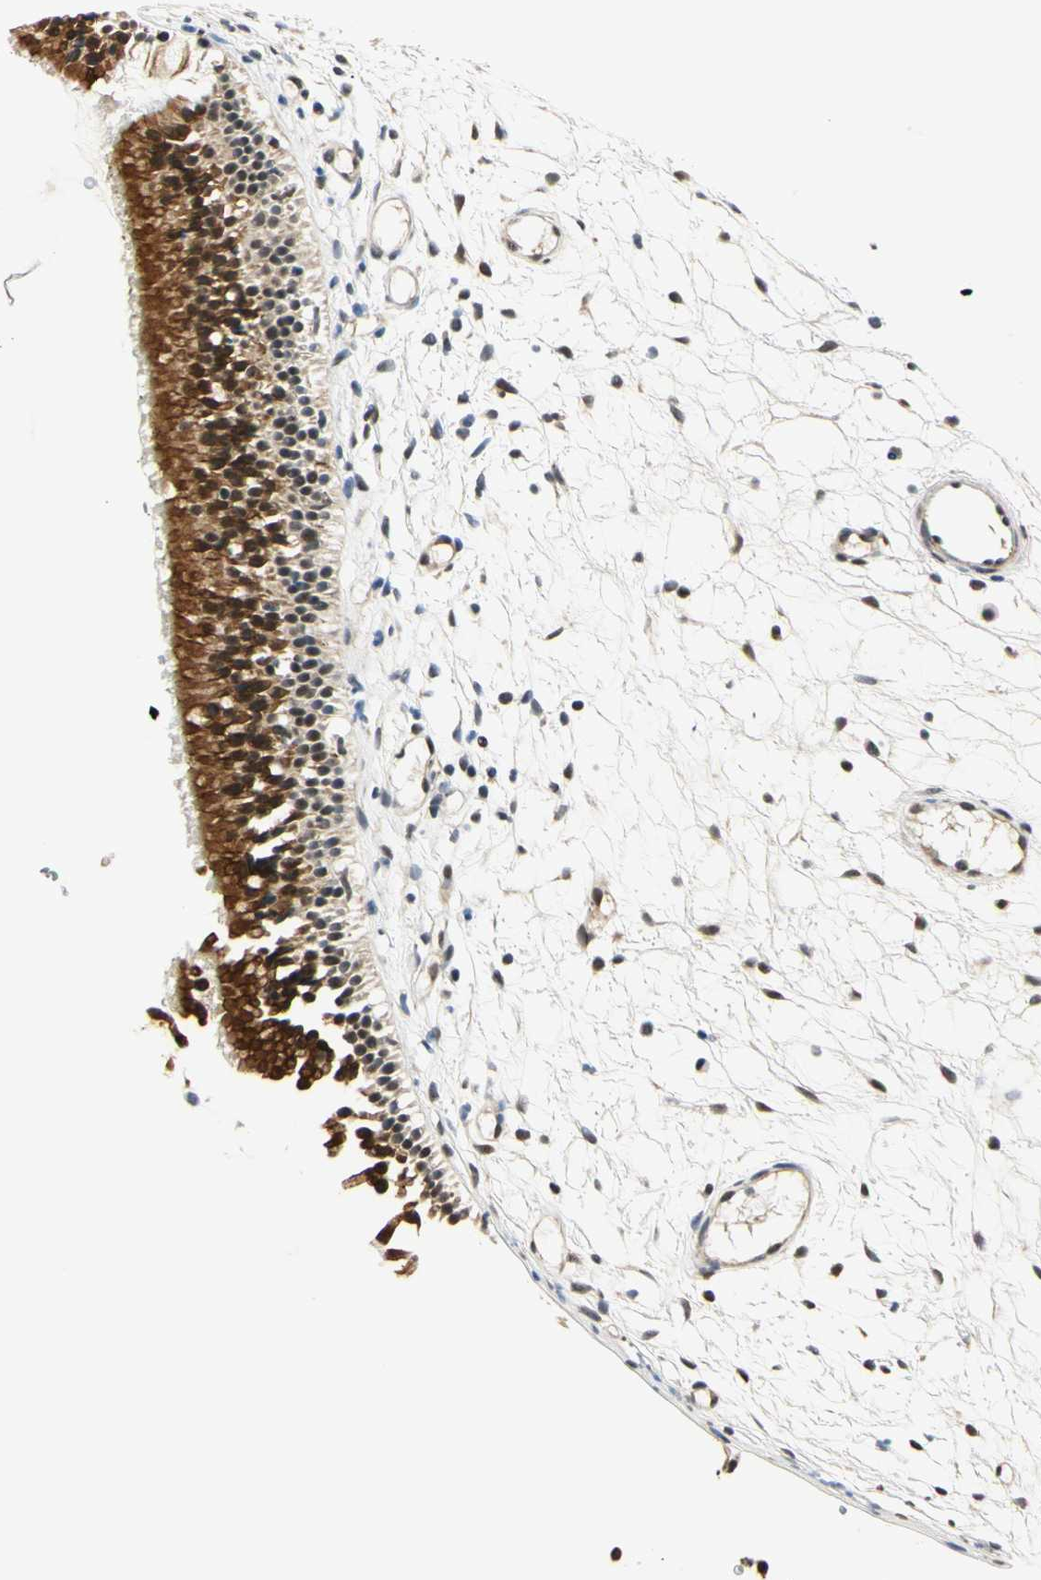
{"staining": {"intensity": "strong", "quantity": ">75%", "location": "cytoplasmic/membranous"}, "tissue": "nasopharynx", "cell_type": "Respiratory epithelial cells", "image_type": "normal", "snomed": [{"axis": "morphology", "description": "Normal tissue, NOS"}, {"axis": "topography", "description": "Nasopharynx"}], "caption": "Respiratory epithelial cells show high levels of strong cytoplasmic/membranous positivity in approximately >75% of cells in normal human nasopharynx.", "gene": "PDK2", "patient": {"sex": "female", "age": 54}}